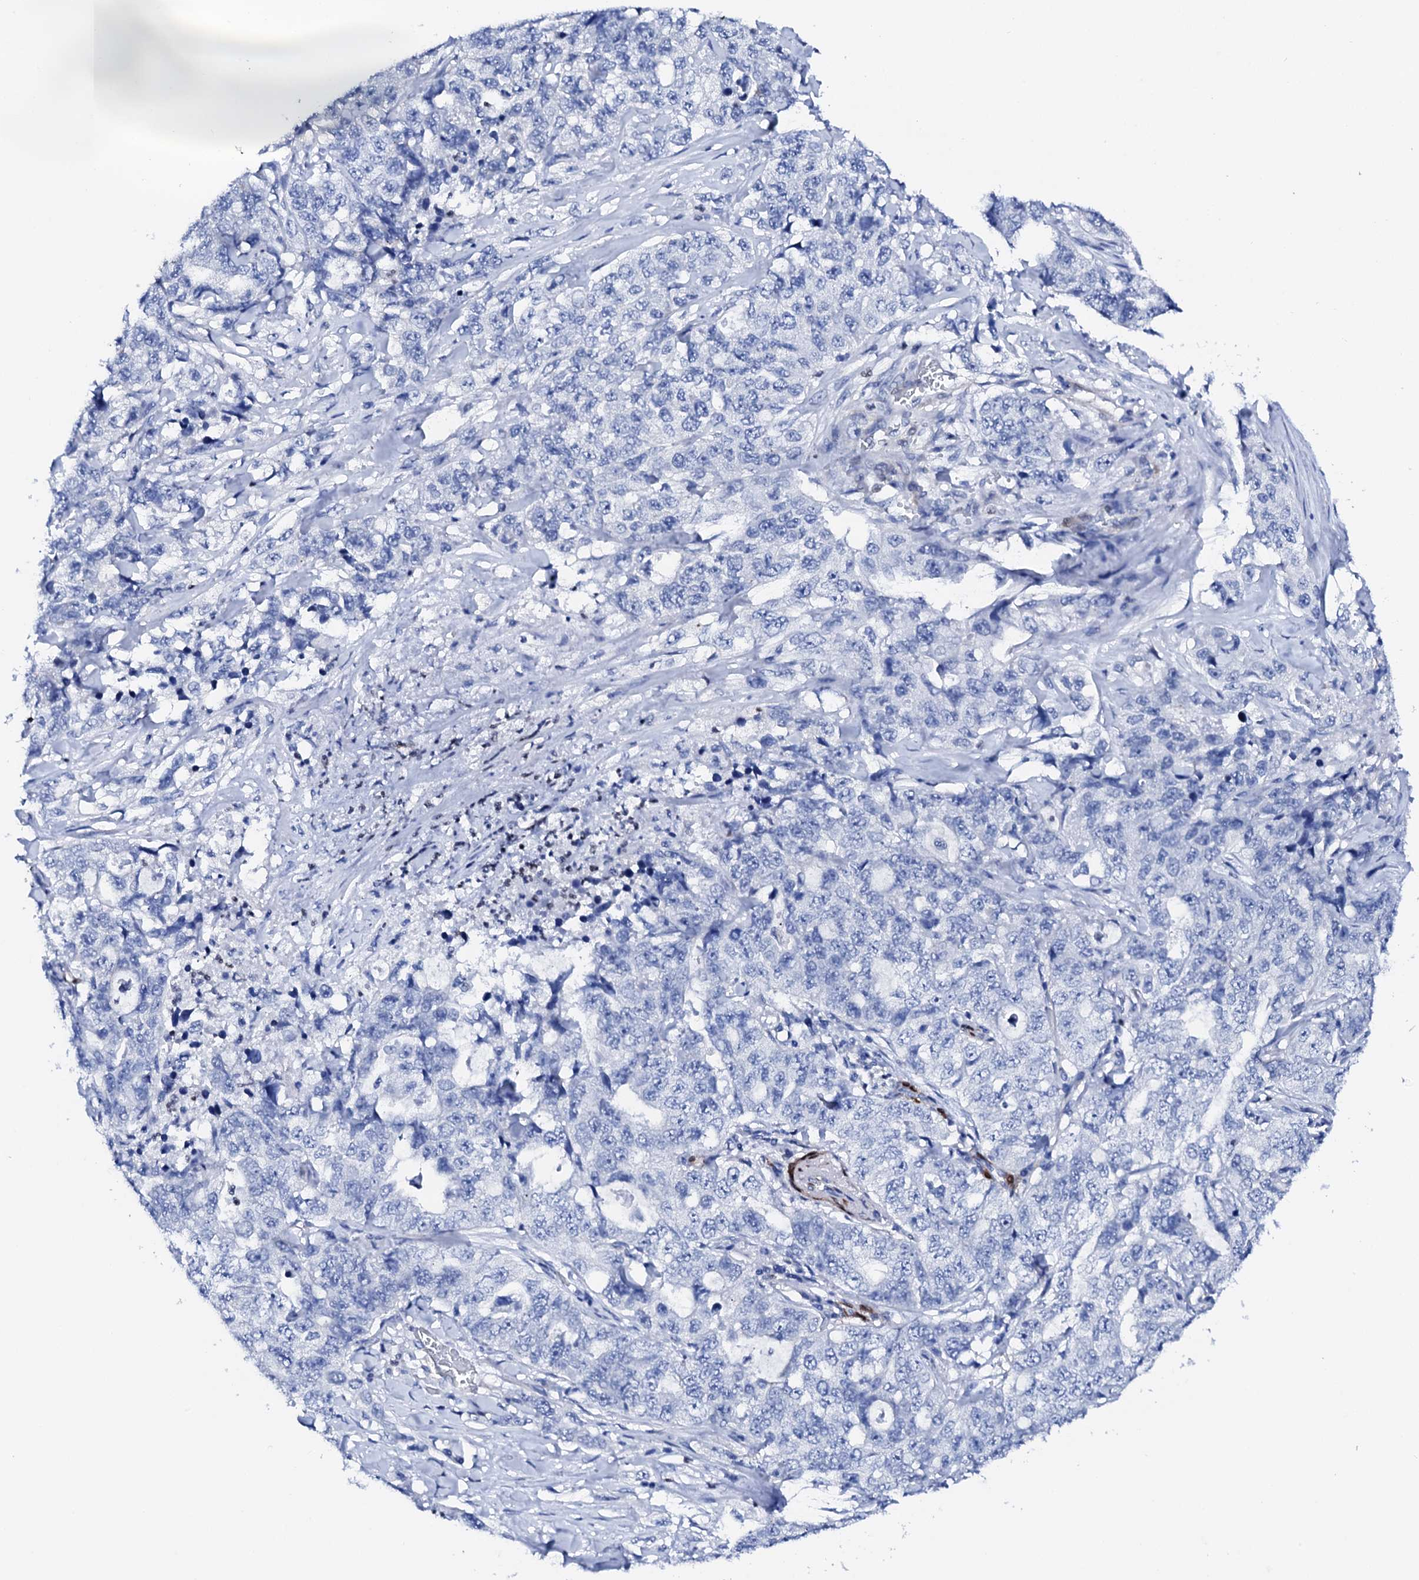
{"staining": {"intensity": "negative", "quantity": "none", "location": "none"}, "tissue": "lung cancer", "cell_type": "Tumor cells", "image_type": "cancer", "snomed": [{"axis": "morphology", "description": "Adenocarcinoma, NOS"}, {"axis": "topography", "description": "Lung"}], "caption": "The micrograph shows no significant positivity in tumor cells of lung adenocarcinoma.", "gene": "NRIP2", "patient": {"sex": "female", "age": 51}}